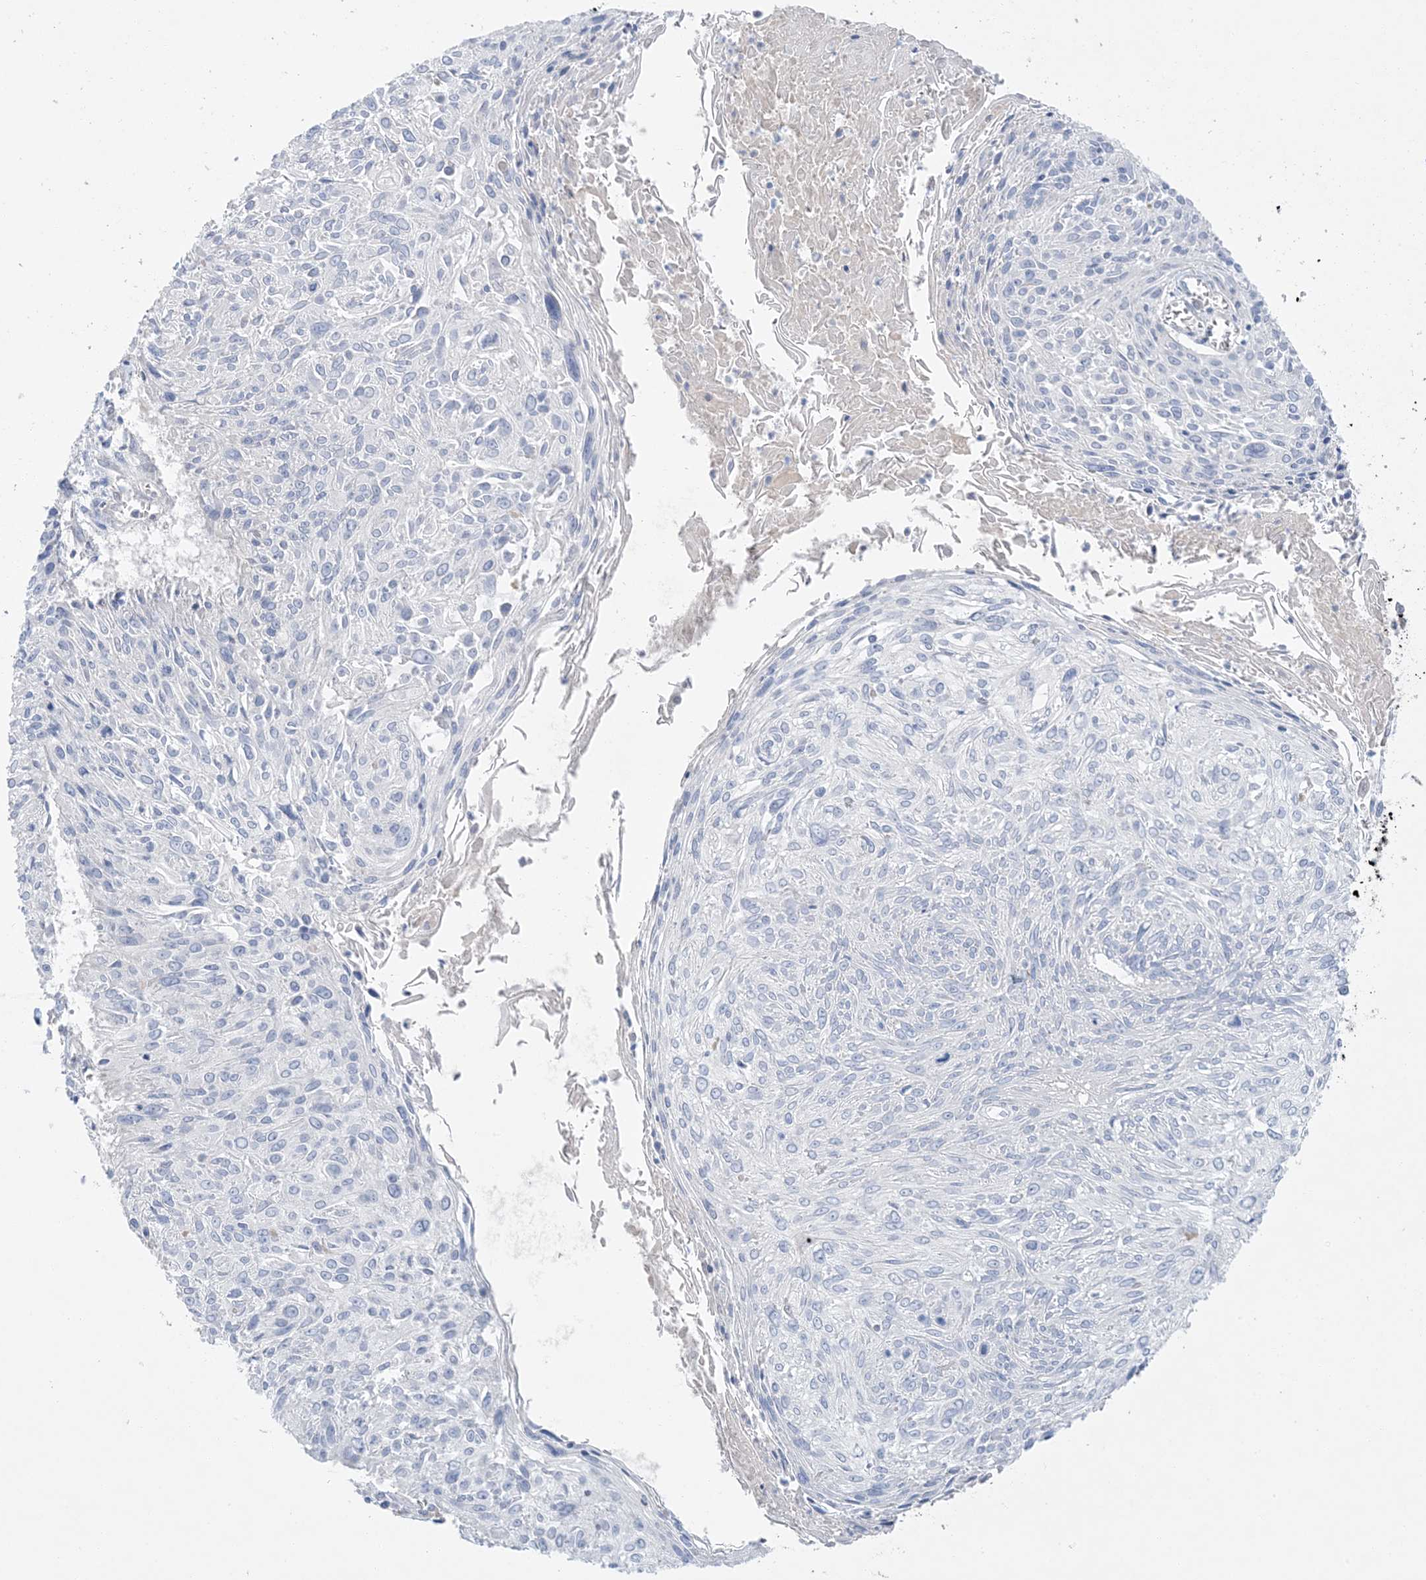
{"staining": {"intensity": "negative", "quantity": "none", "location": "none"}, "tissue": "cervical cancer", "cell_type": "Tumor cells", "image_type": "cancer", "snomed": [{"axis": "morphology", "description": "Squamous cell carcinoma, NOS"}, {"axis": "topography", "description": "Cervix"}], "caption": "Immunohistochemistry (IHC) of cervical cancer reveals no expression in tumor cells.", "gene": "FAM184A", "patient": {"sex": "female", "age": 51}}